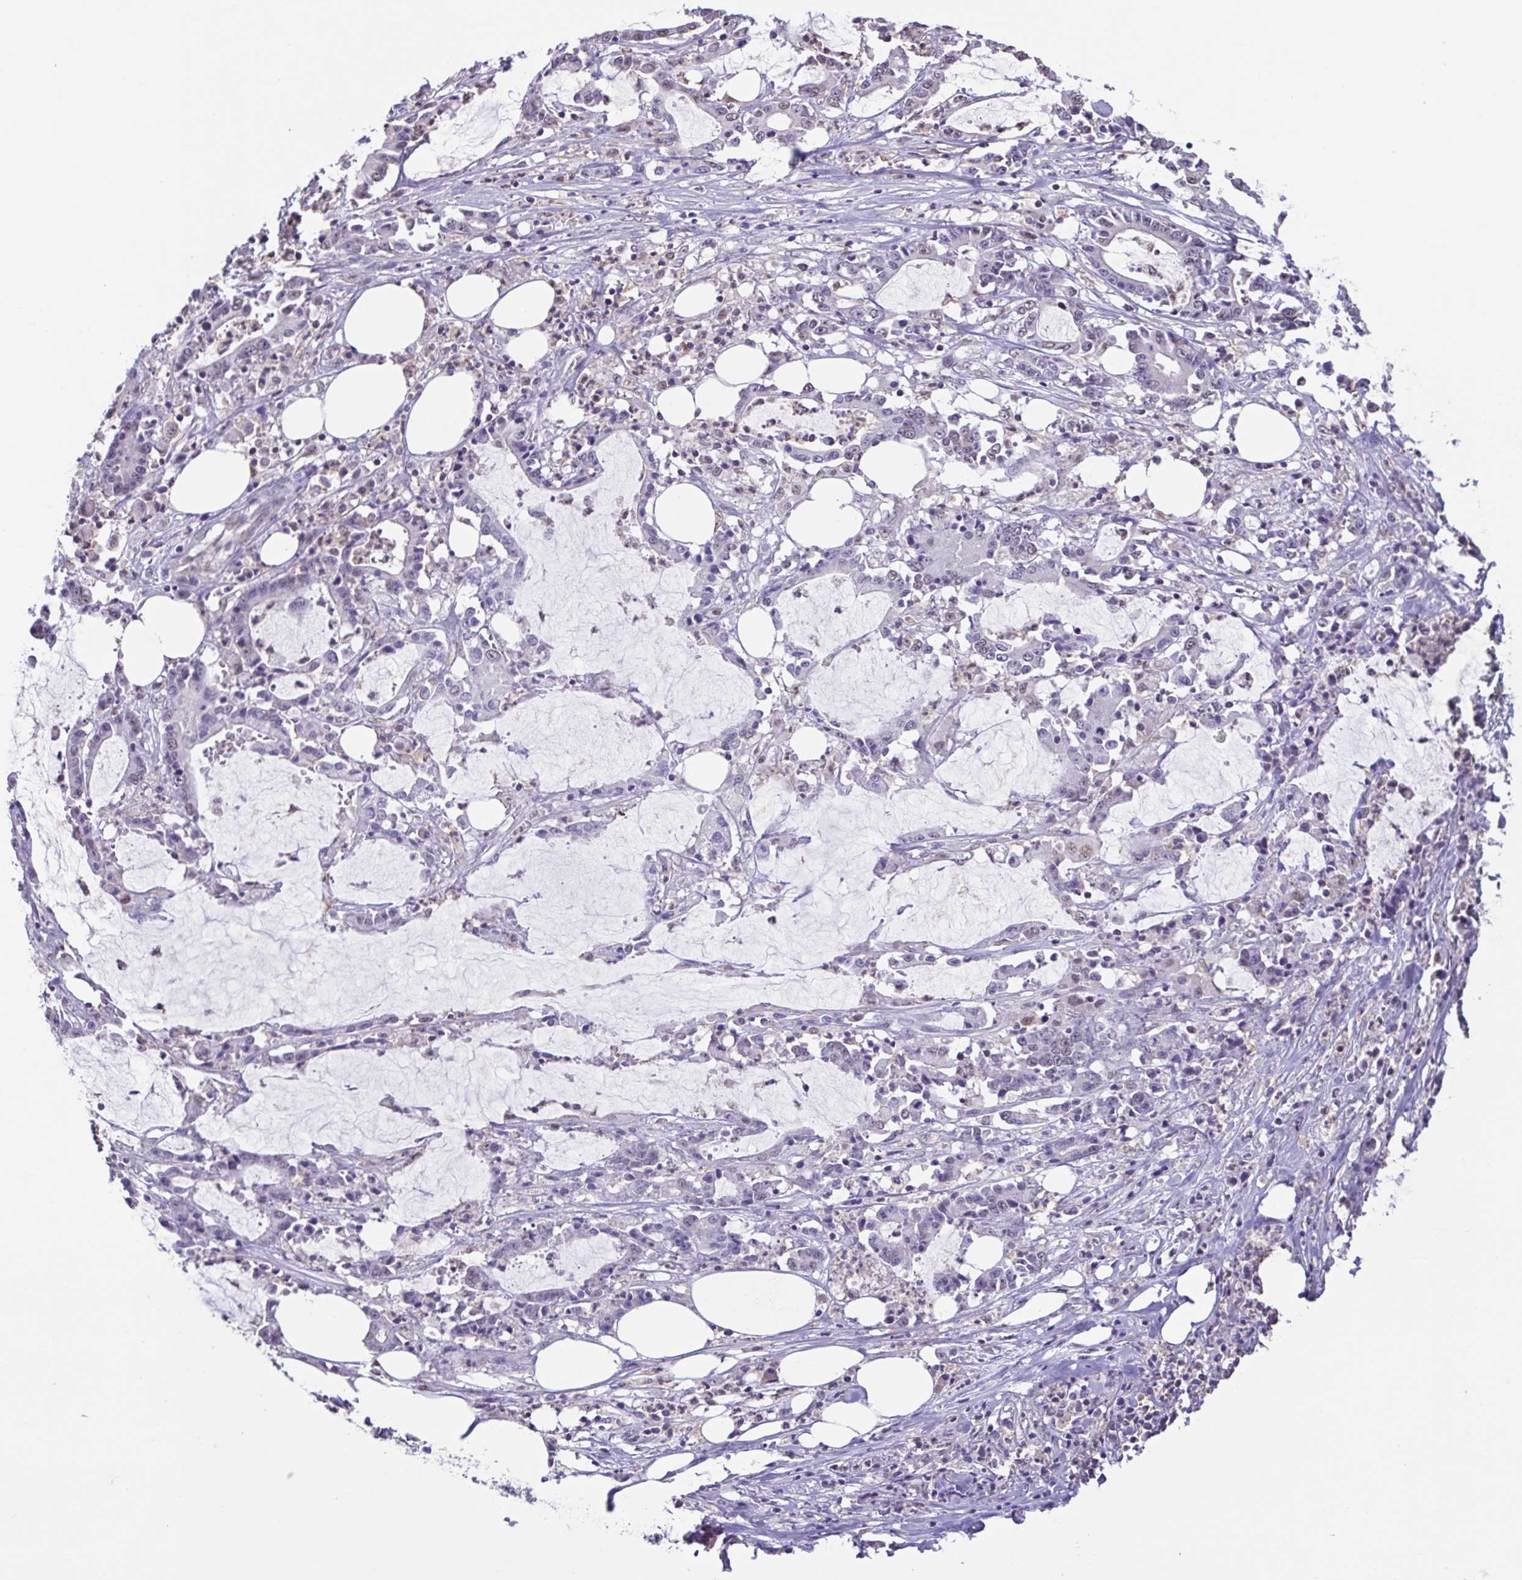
{"staining": {"intensity": "negative", "quantity": "none", "location": "none"}, "tissue": "stomach cancer", "cell_type": "Tumor cells", "image_type": "cancer", "snomed": [{"axis": "morphology", "description": "Adenocarcinoma, NOS"}, {"axis": "topography", "description": "Stomach, upper"}], "caption": "IHC of stomach cancer reveals no positivity in tumor cells.", "gene": "ACTRT3", "patient": {"sex": "male", "age": 68}}